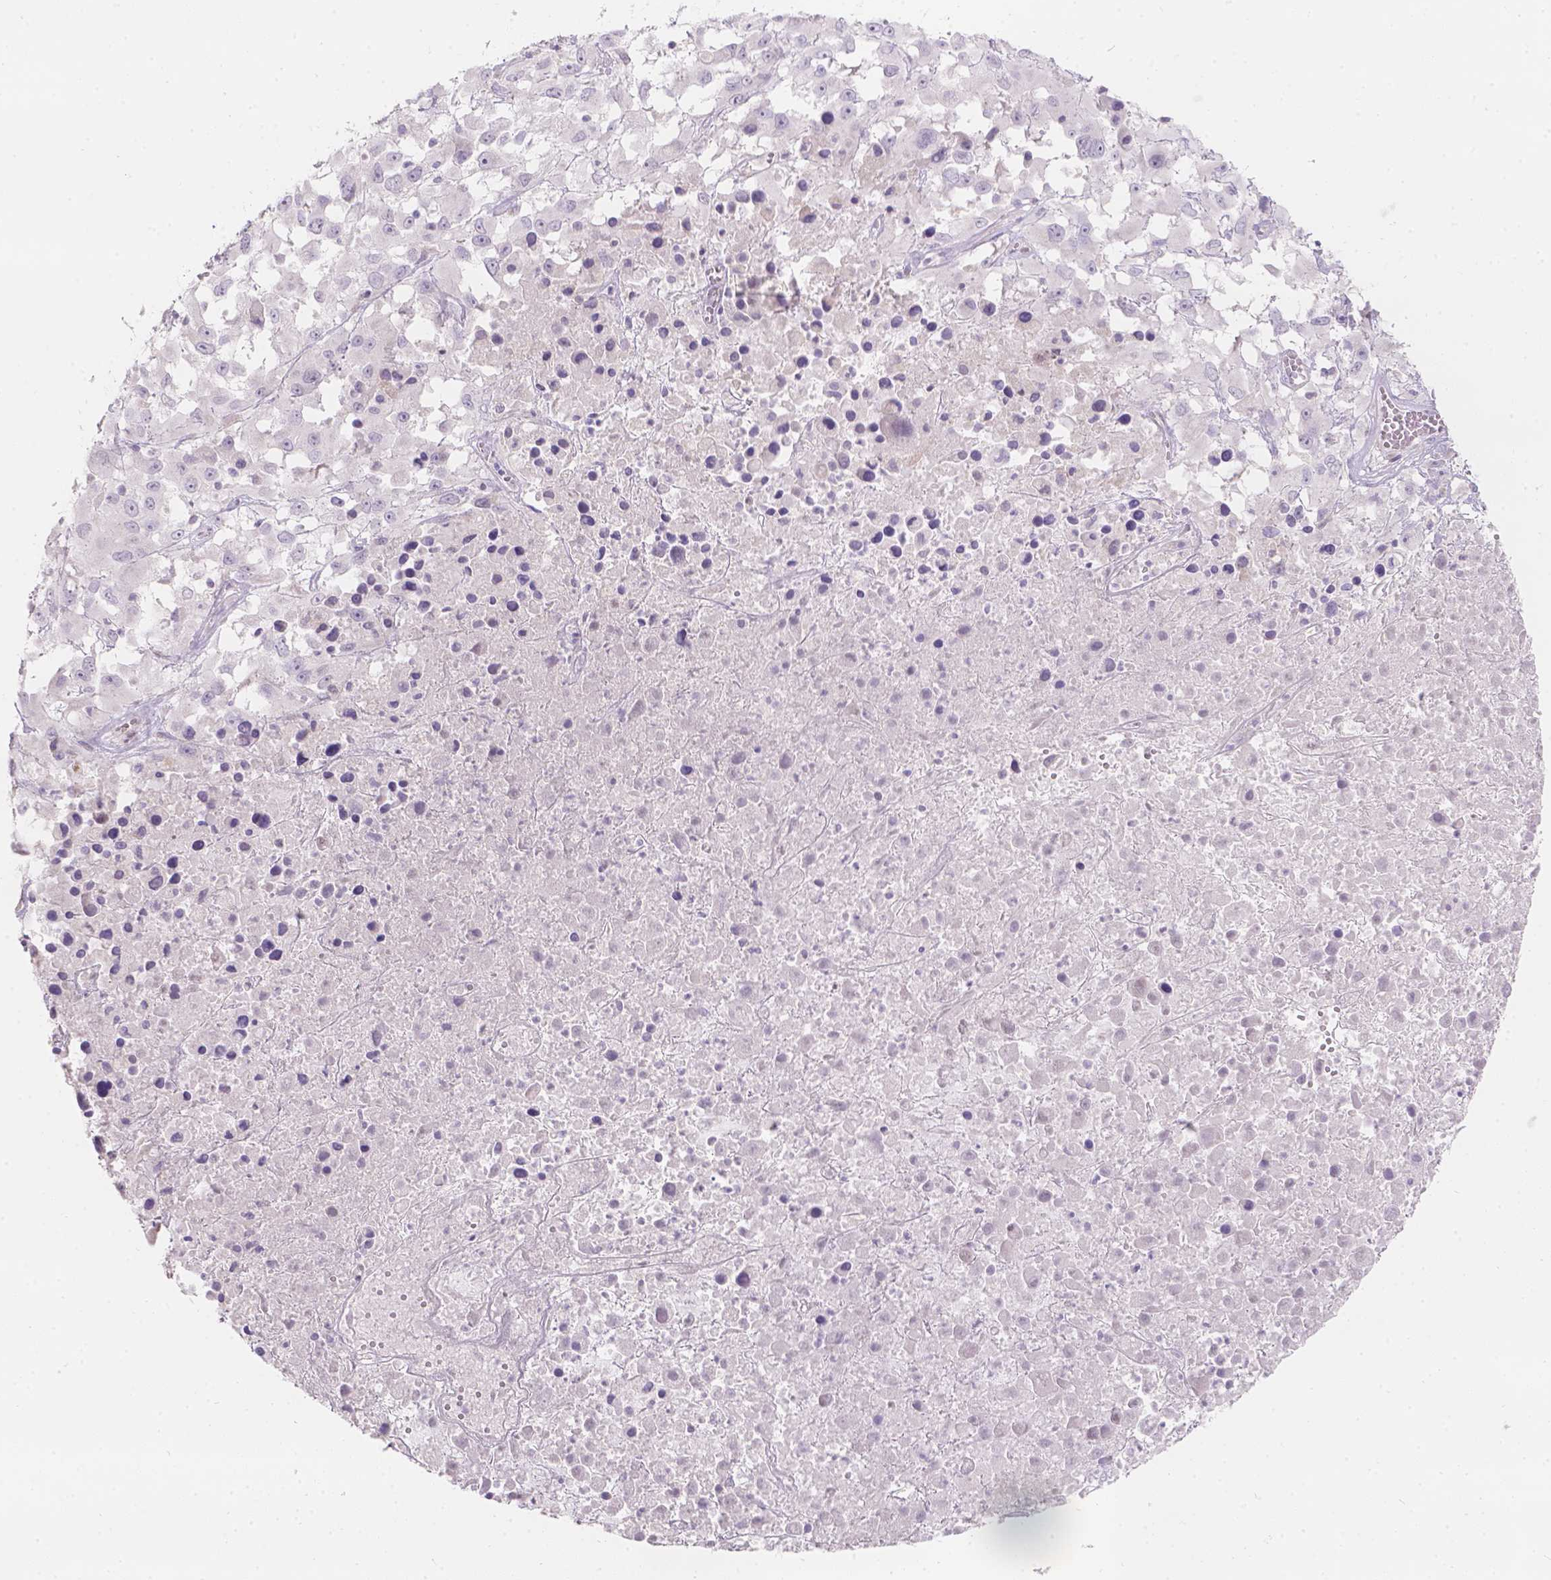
{"staining": {"intensity": "negative", "quantity": "none", "location": "none"}, "tissue": "melanoma", "cell_type": "Tumor cells", "image_type": "cancer", "snomed": [{"axis": "morphology", "description": "Malignant melanoma, Metastatic site"}, {"axis": "topography", "description": "Soft tissue"}], "caption": "The histopathology image exhibits no staining of tumor cells in malignant melanoma (metastatic site).", "gene": "HTN3", "patient": {"sex": "male", "age": 50}}